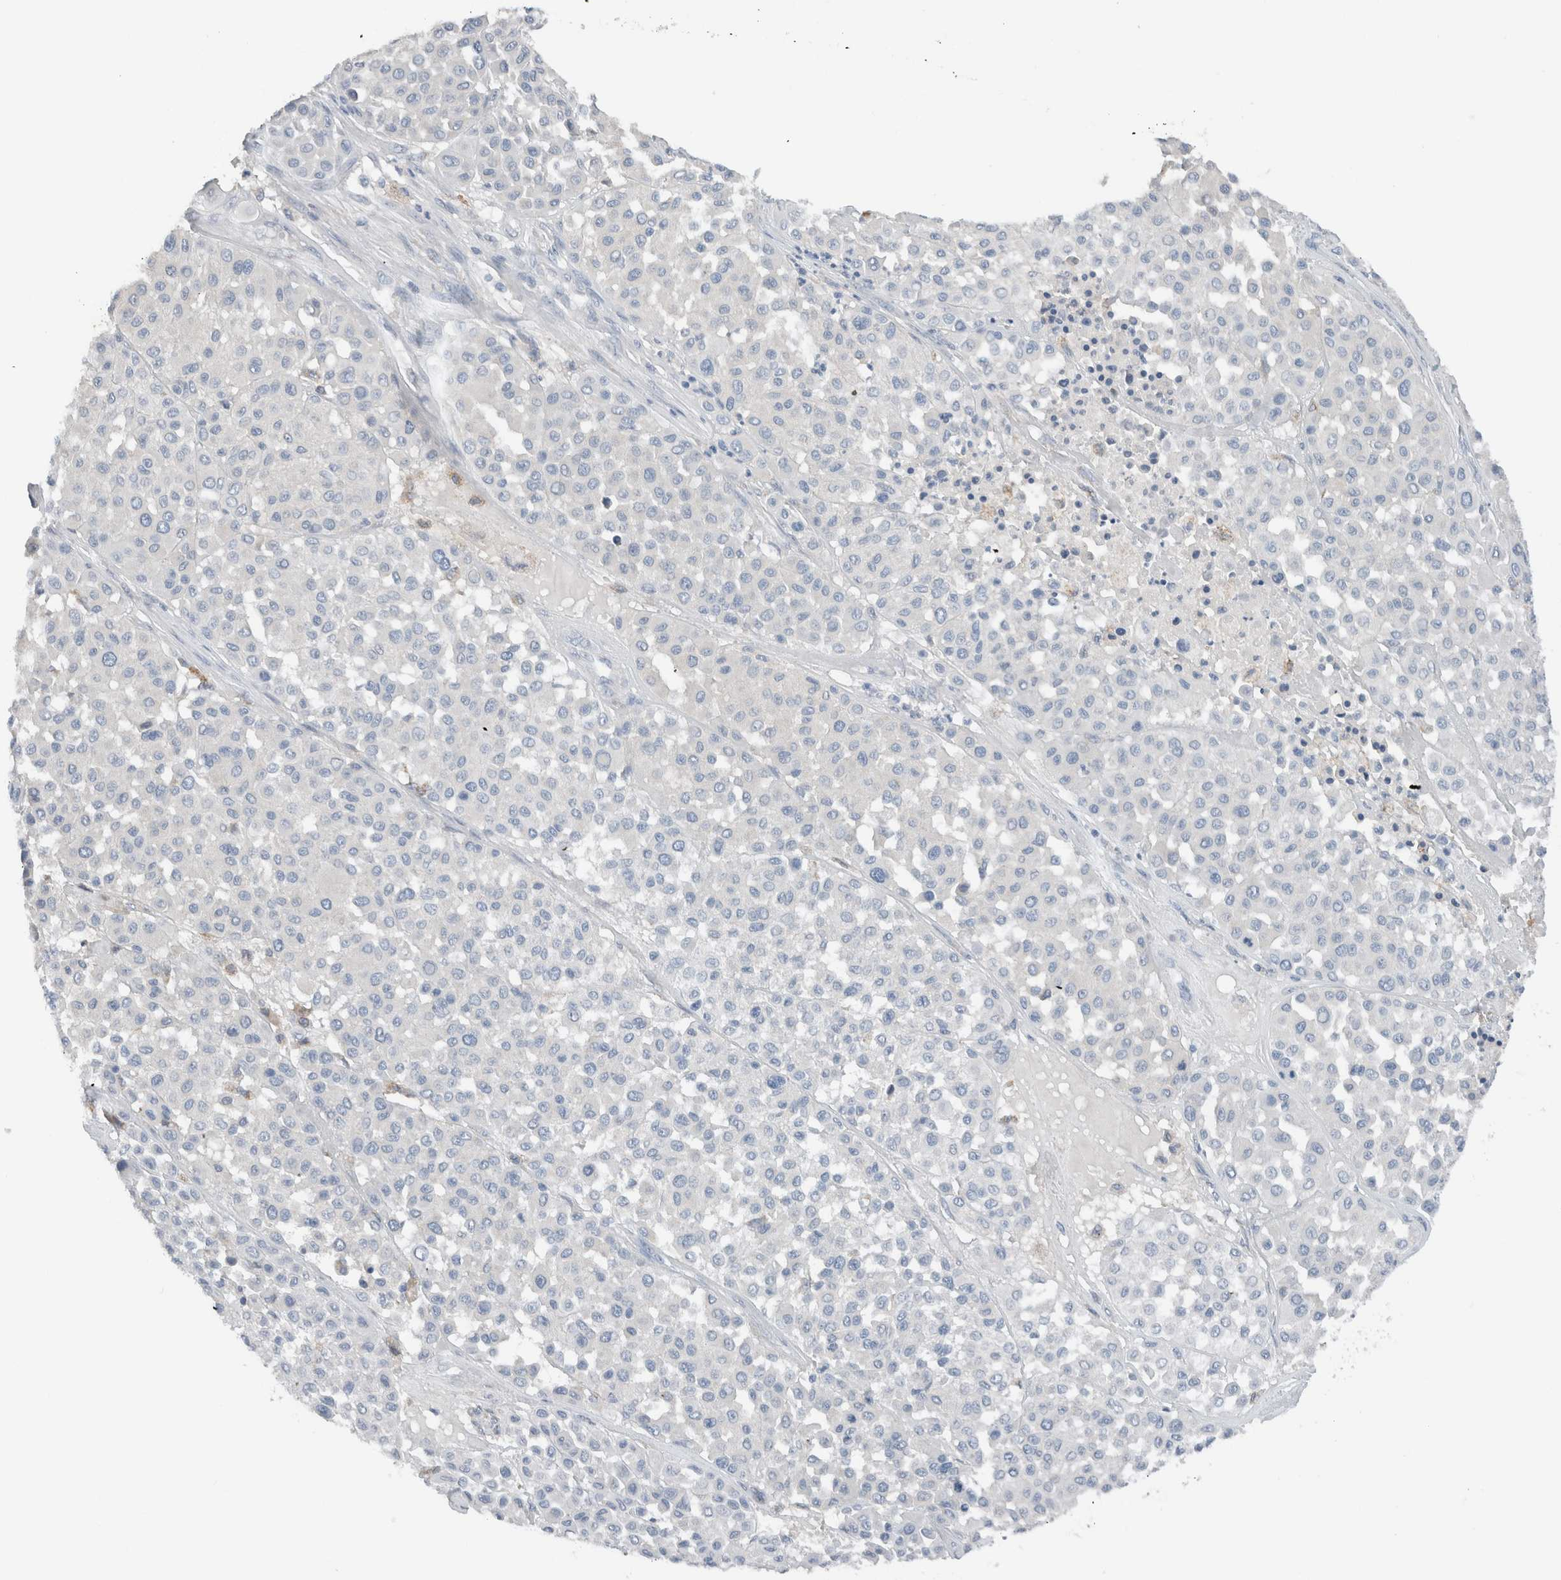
{"staining": {"intensity": "negative", "quantity": "none", "location": "none"}, "tissue": "melanoma", "cell_type": "Tumor cells", "image_type": "cancer", "snomed": [{"axis": "morphology", "description": "Malignant melanoma, Metastatic site"}, {"axis": "topography", "description": "Soft tissue"}], "caption": "A micrograph of human malignant melanoma (metastatic site) is negative for staining in tumor cells.", "gene": "DUOX1", "patient": {"sex": "male", "age": 41}}